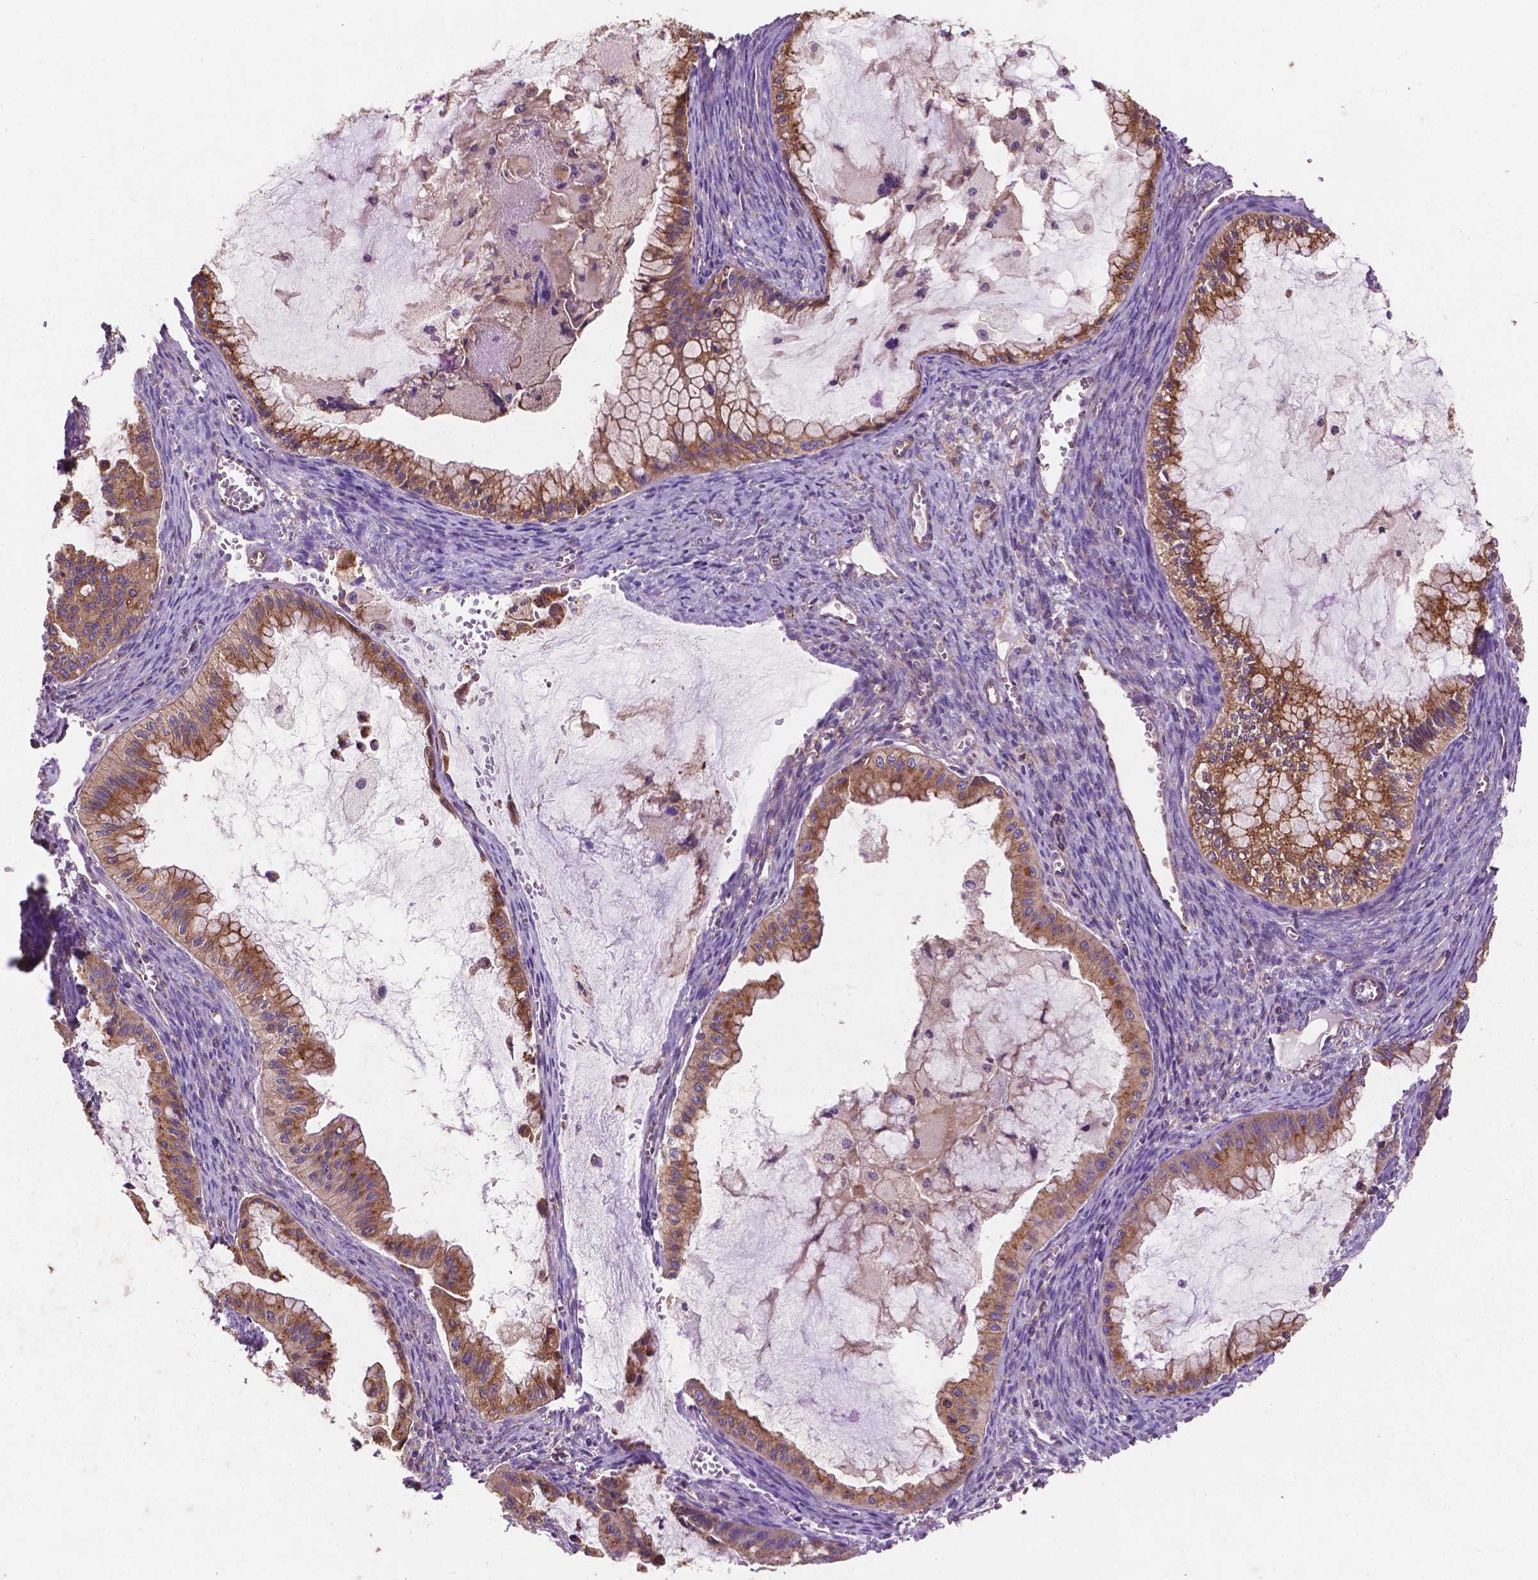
{"staining": {"intensity": "moderate", "quantity": ">75%", "location": "cytoplasmic/membranous"}, "tissue": "ovarian cancer", "cell_type": "Tumor cells", "image_type": "cancer", "snomed": [{"axis": "morphology", "description": "Cystadenocarcinoma, mucinous, NOS"}, {"axis": "topography", "description": "Ovary"}], "caption": "This is a micrograph of IHC staining of mucinous cystadenocarcinoma (ovarian), which shows moderate expression in the cytoplasmic/membranous of tumor cells.", "gene": "CCDC71L", "patient": {"sex": "female", "age": 72}}